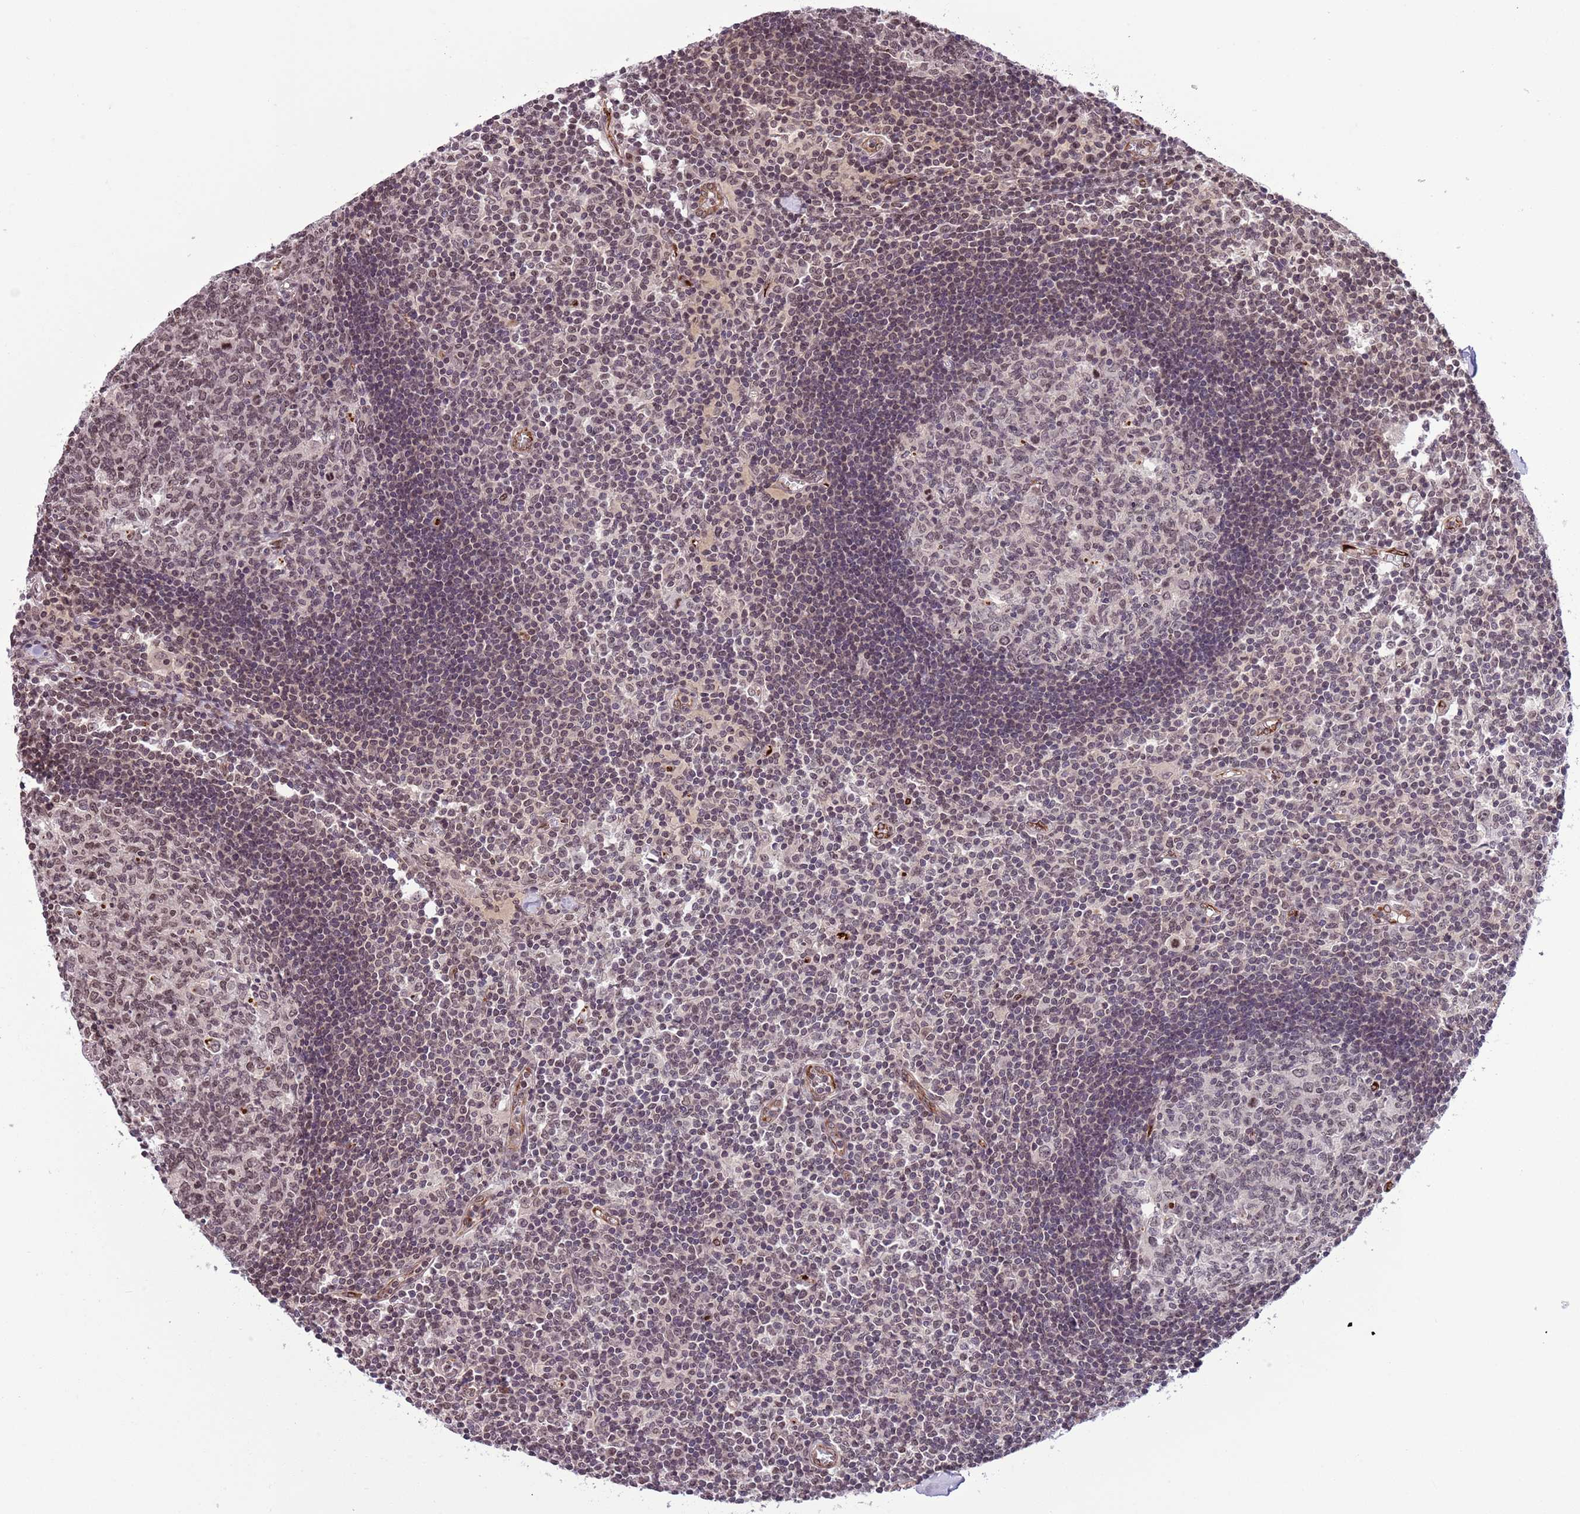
{"staining": {"intensity": "weak", "quantity": ">75%", "location": "nuclear"}, "tissue": "lymph node", "cell_type": "Germinal center cells", "image_type": "normal", "snomed": [{"axis": "morphology", "description": "Normal tissue, NOS"}, {"axis": "topography", "description": "Lymph node"}], "caption": "Brown immunohistochemical staining in normal human lymph node displays weak nuclear expression in about >75% of germinal center cells. (Brightfield microscopy of DAB IHC at high magnification).", "gene": "NRIP1", "patient": {"sex": "female", "age": 55}}